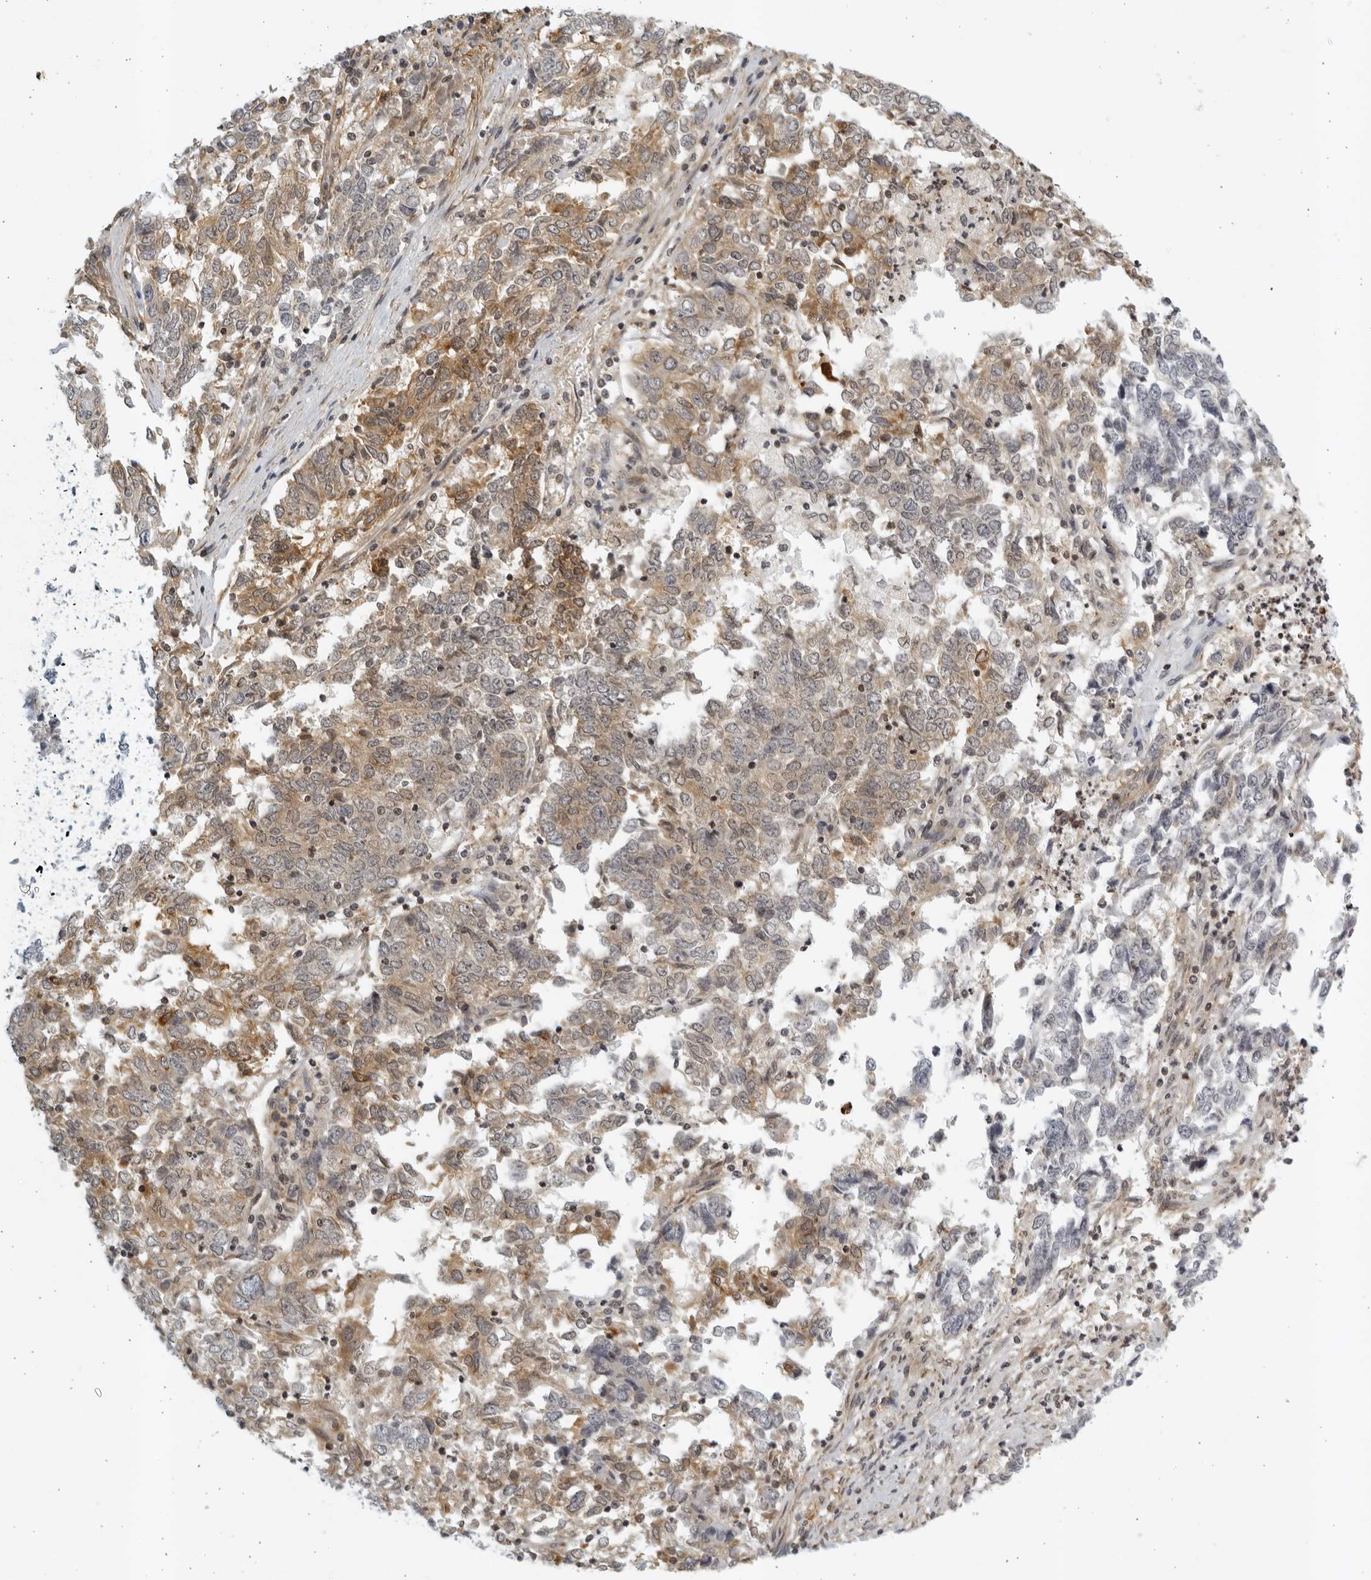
{"staining": {"intensity": "weak", "quantity": "25%-75%", "location": "cytoplasmic/membranous"}, "tissue": "endometrial cancer", "cell_type": "Tumor cells", "image_type": "cancer", "snomed": [{"axis": "morphology", "description": "Adenocarcinoma, NOS"}, {"axis": "topography", "description": "Endometrium"}], "caption": "Endometrial cancer (adenocarcinoma) tissue demonstrates weak cytoplasmic/membranous positivity in approximately 25%-75% of tumor cells The protein is shown in brown color, while the nuclei are stained blue.", "gene": "SERTAD4", "patient": {"sex": "female", "age": 80}}